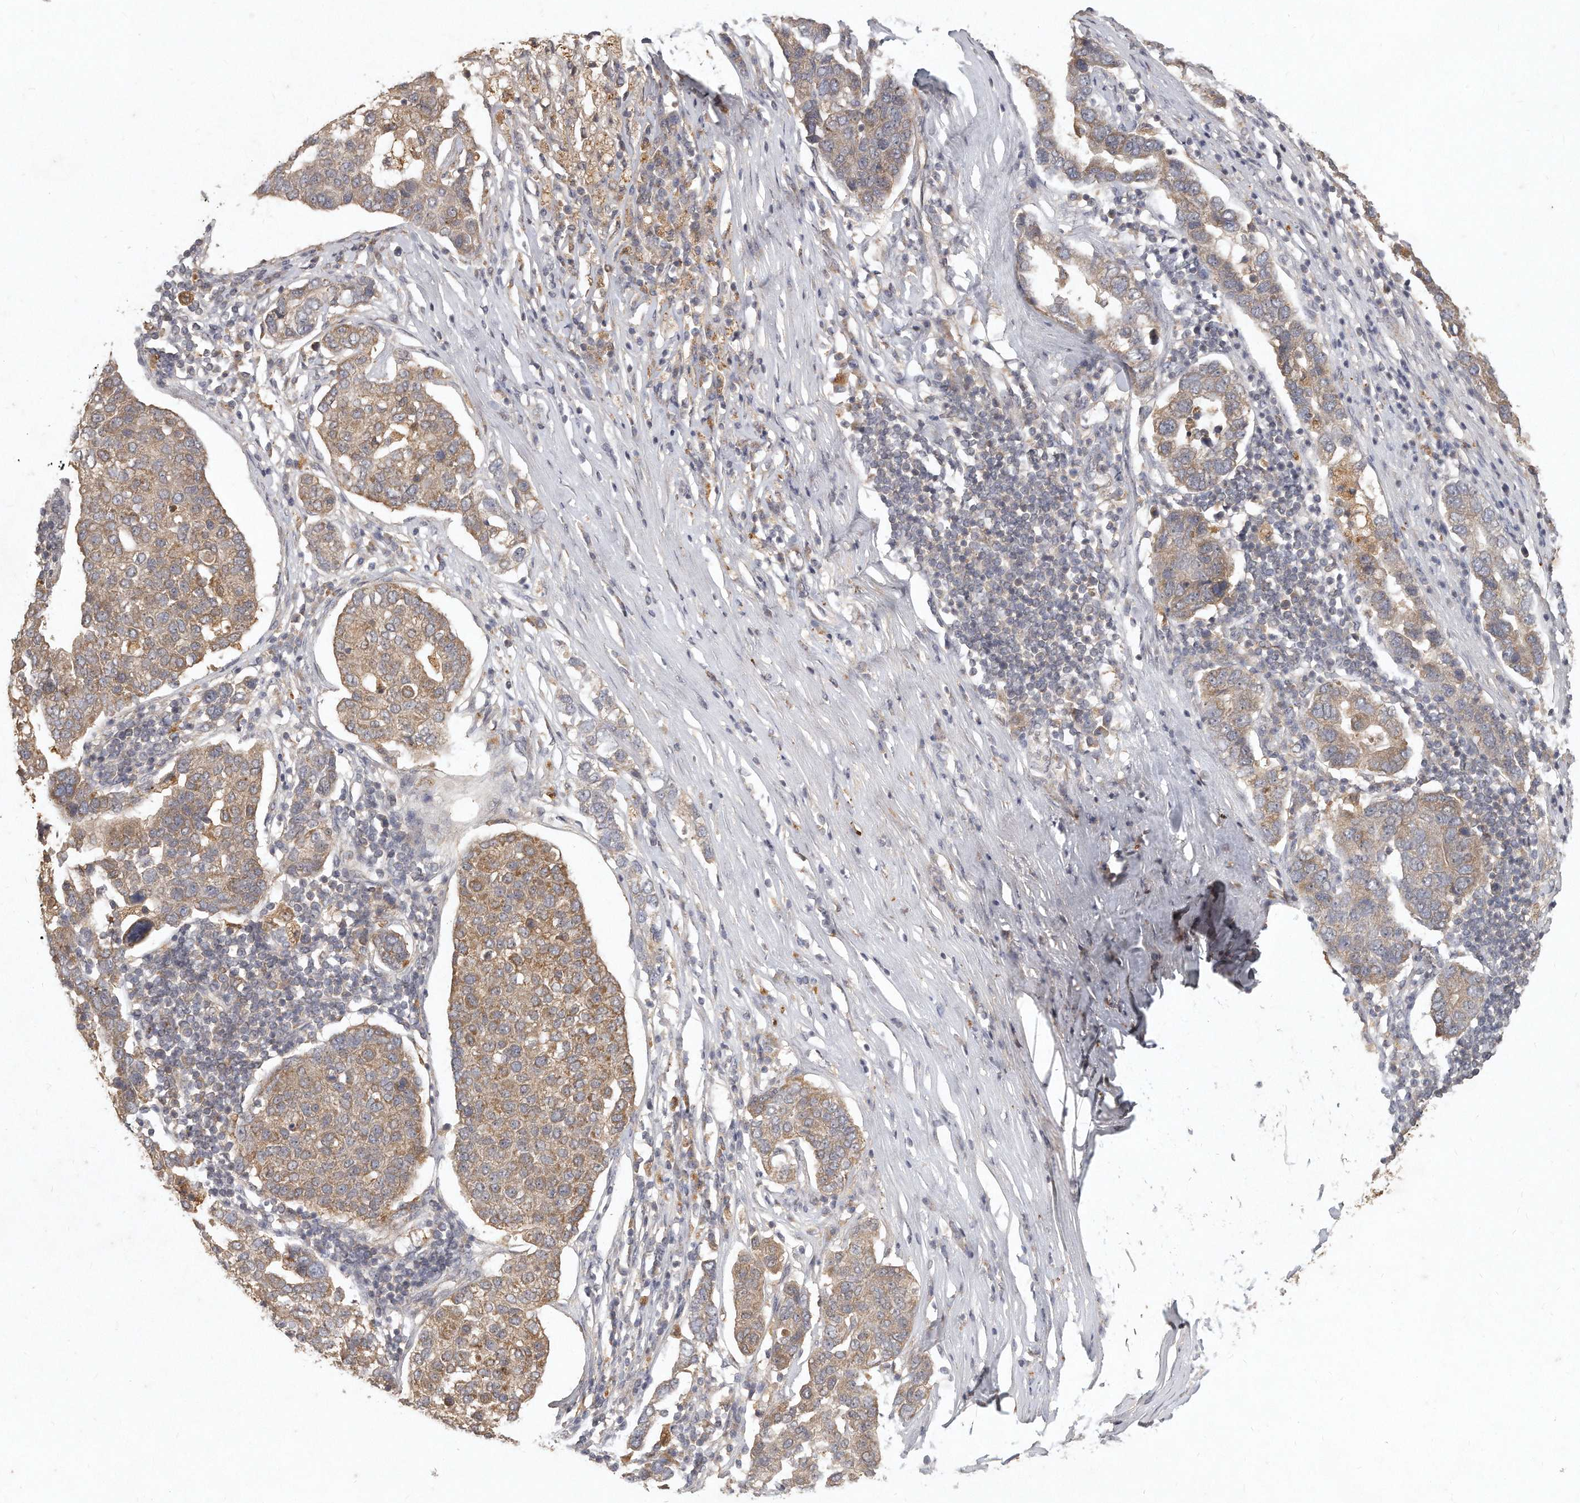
{"staining": {"intensity": "weak", "quantity": ">75%", "location": "cytoplasmic/membranous"}, "tissue": "pancreatic cancer", "cell_type": "Tumor cells", "image_type": "cancer", "snomed": [{"axis": "morphology", "description": "Adenocarcinoma, NOS"}, {"axis": "topography", "description": "Pancreas"}], "caption": "Human adenocarcinoma (pancreatic) stained with a brown dye reveals weak cytoplasmic/membranous positive staining in approximately >75% of tumor cells.", "gene": "LGALS8", "patient": {"sex": "female", "age": 61}}